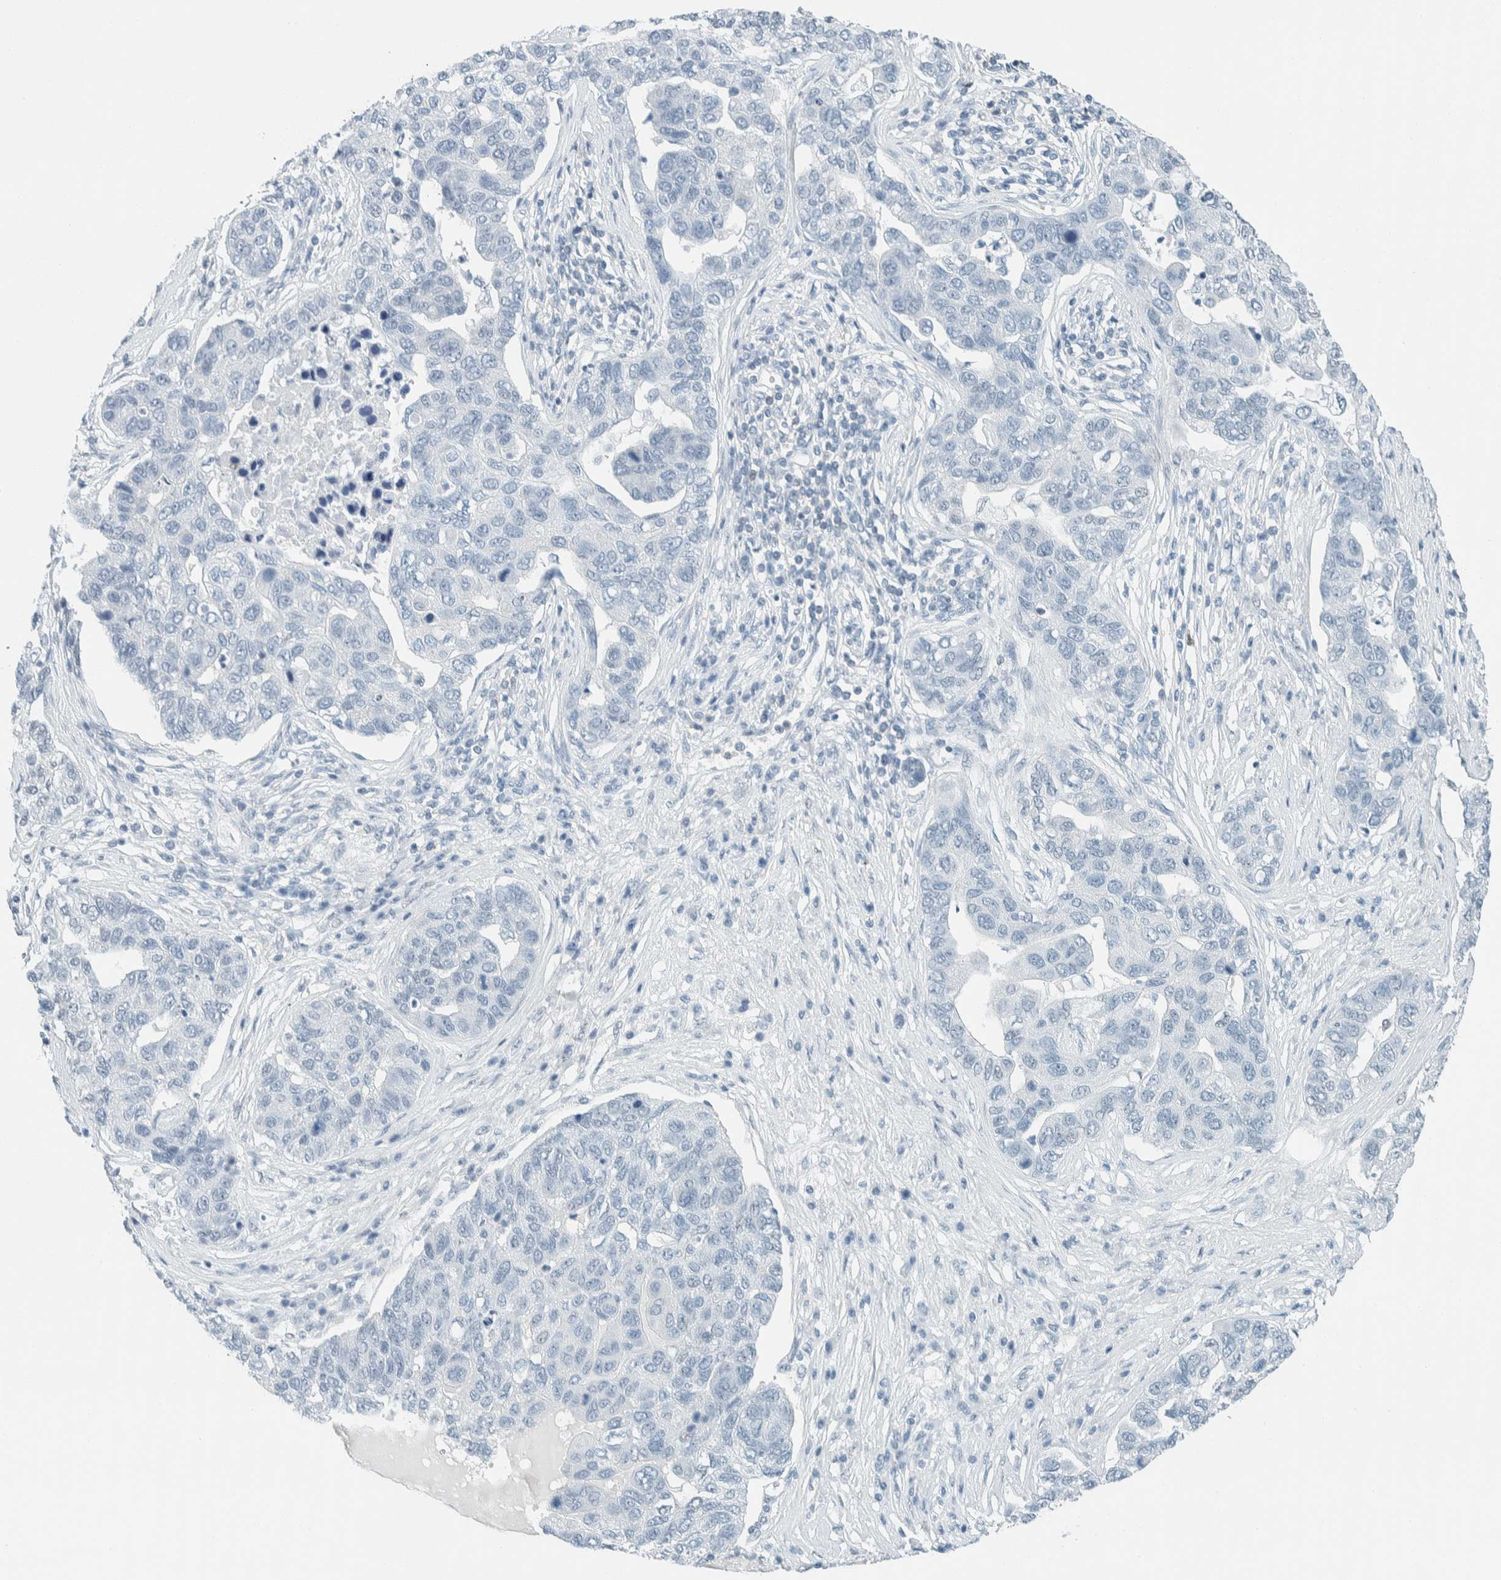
{"staining": {"intensity": "negative", "quantity": "none", "location": "none"}, "tissue": "pancreatic cancer", "cell_type": "Tumor cells", "image_type": "cancer", "snomed": [{"axis": "morphology", "description": "Adenocarcinoma, NOS"}, {"axis": "topography", "description": "Pancreas"}], "caption": "The image shows no significant positivity in tumor cells of pancreatic cancer. (DAB IHC, high magnification).", "gene": "CYSRT1", "patient": {"sex": "female", "age": 61}}